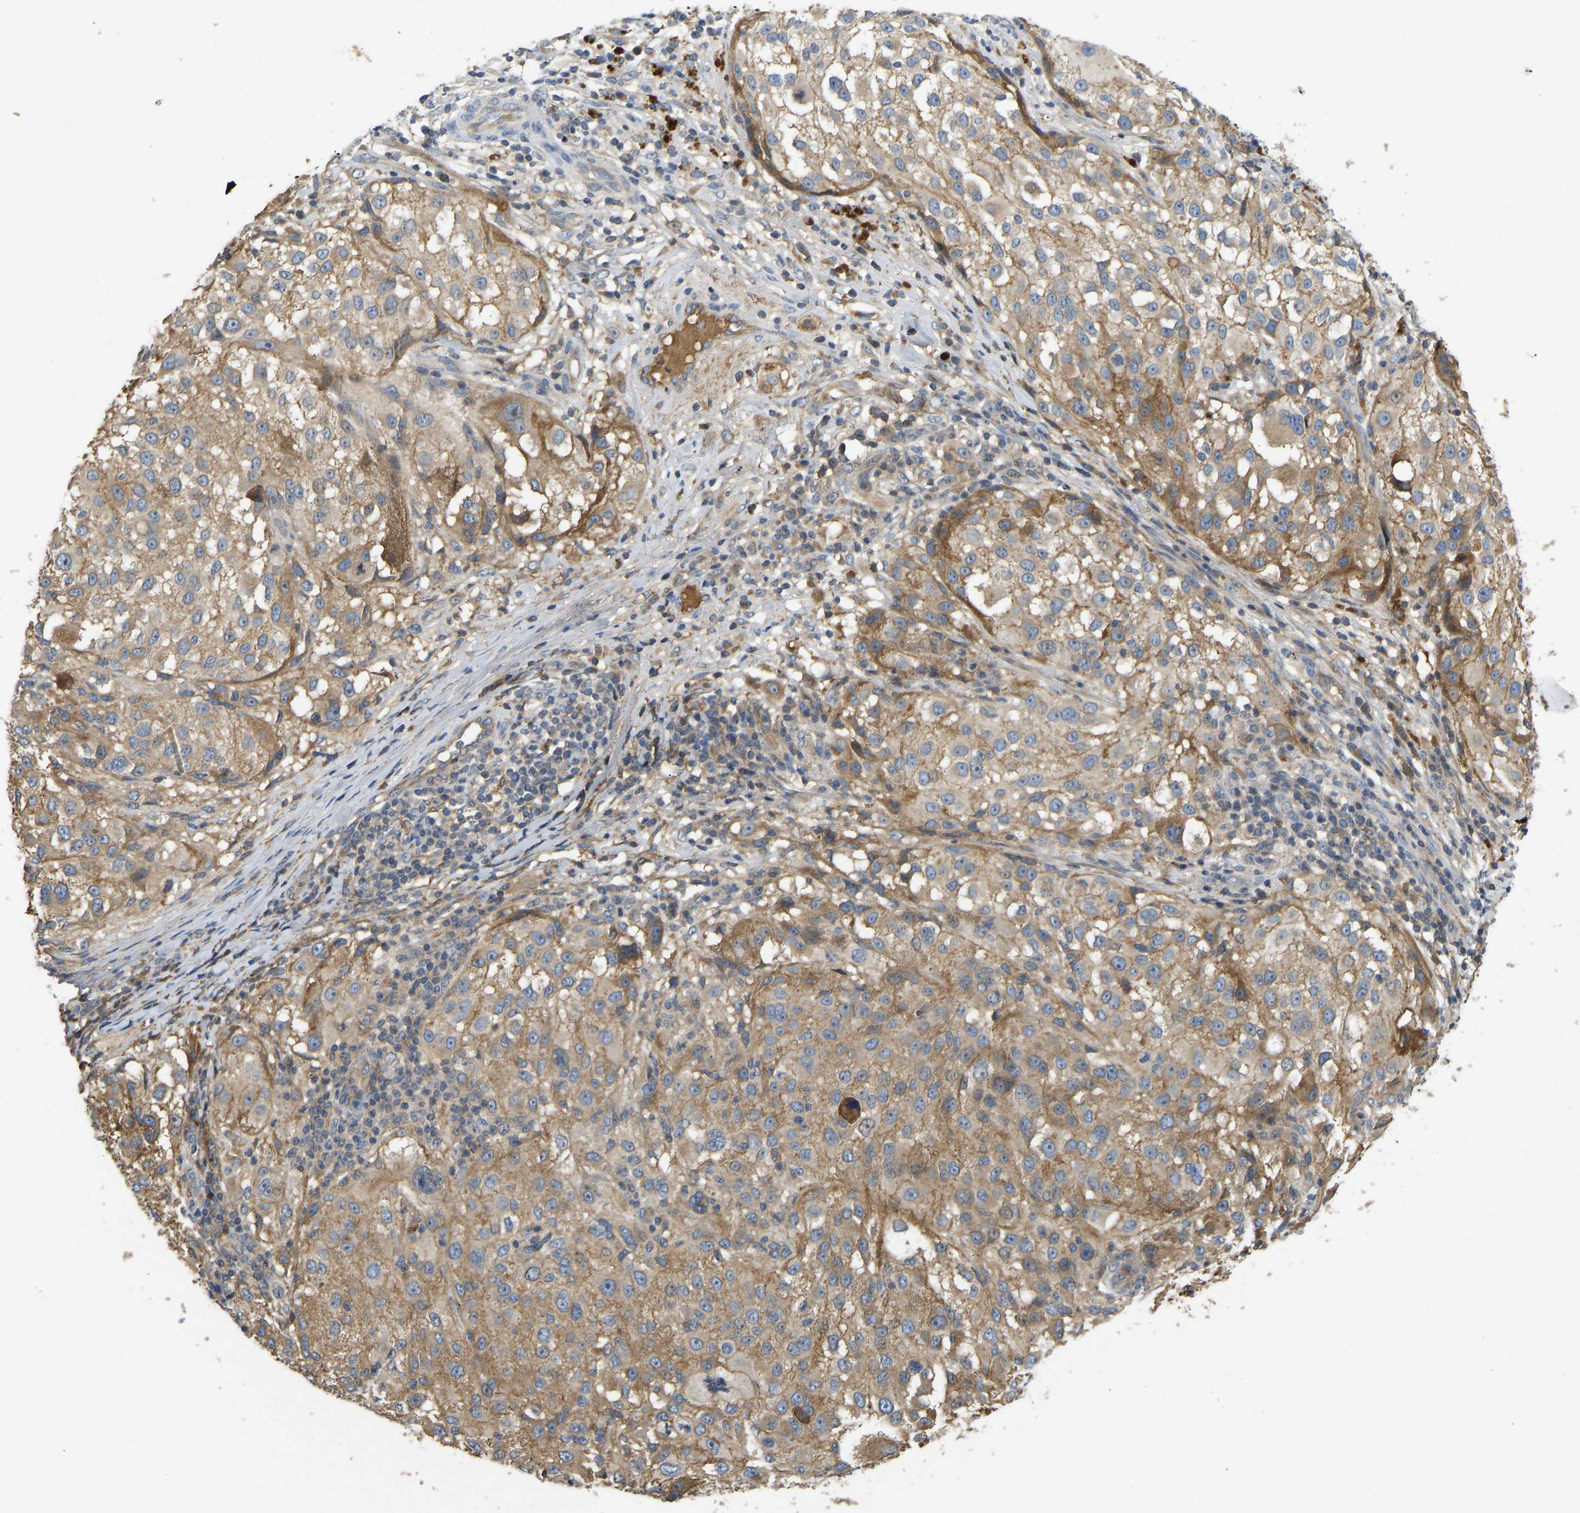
{"staining": {"intensity": "moderate", "quantity": ">75%", "location": "cytoplasmic/membranous"}, "tissue": "melanoma", "cell_type": "Tumor cells", "image_type": "cancer", "snomed": [{"axis": "morphology", "description": "Necrosis, NOS"}, {"axis": "morphology", "description": "Malignant melanoma, NOS"}, {"axis": "topography", "description": "Skin"}], "caption": "Protein staining reveals moderate cytoplasmic/membranous positivity in about >75% of tumor cells in malignant melanoma.", "gene": "VCPKMT", "patient": {"sex": "female", "age": 87}}